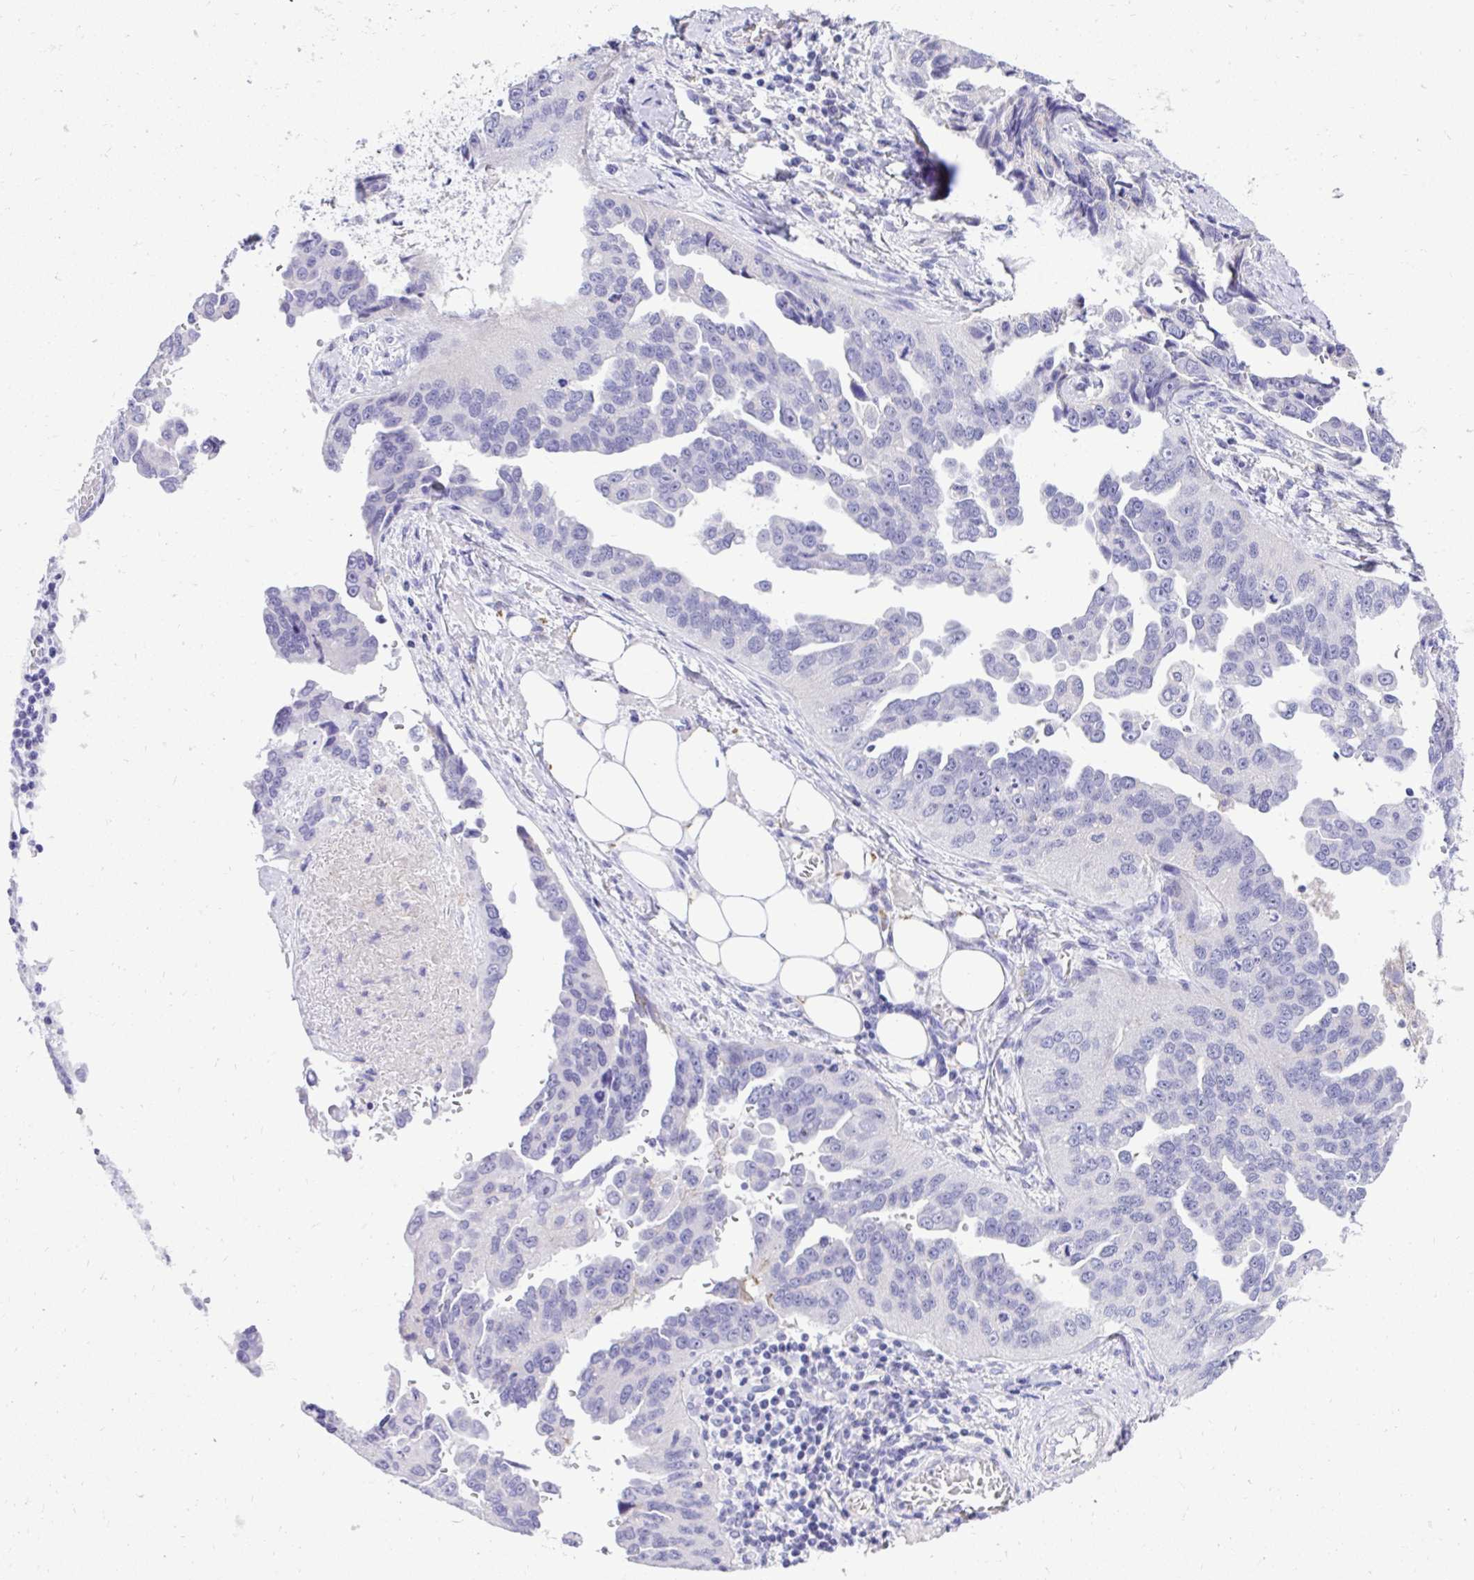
{"staining": {"intensity": "negative", "quantity": "none", "location": "none"}, "tissue": "ovarian cancer", "cell_type": "Tumor cells", "image_type": "cancer", "snomed": [{"axis": "morphology", "description": "Cystadenocarcinoma, serous, NOS"}, {"axis": "topography", "description": "Ovary"}], "caption": "The immunohistochemistry (IHC) histopathology image has no significant positivity in tumor cells of ovarian serous cystadenocarcinoma tissue. (Stains: DAB immunohistochemistry (IHC) with hematoxylin counter stain, Microscopy: brightfield microscopy at high magnification).", "gene": "ST6GALNAC3", "patient": {"sex": "female", "age": 75}}